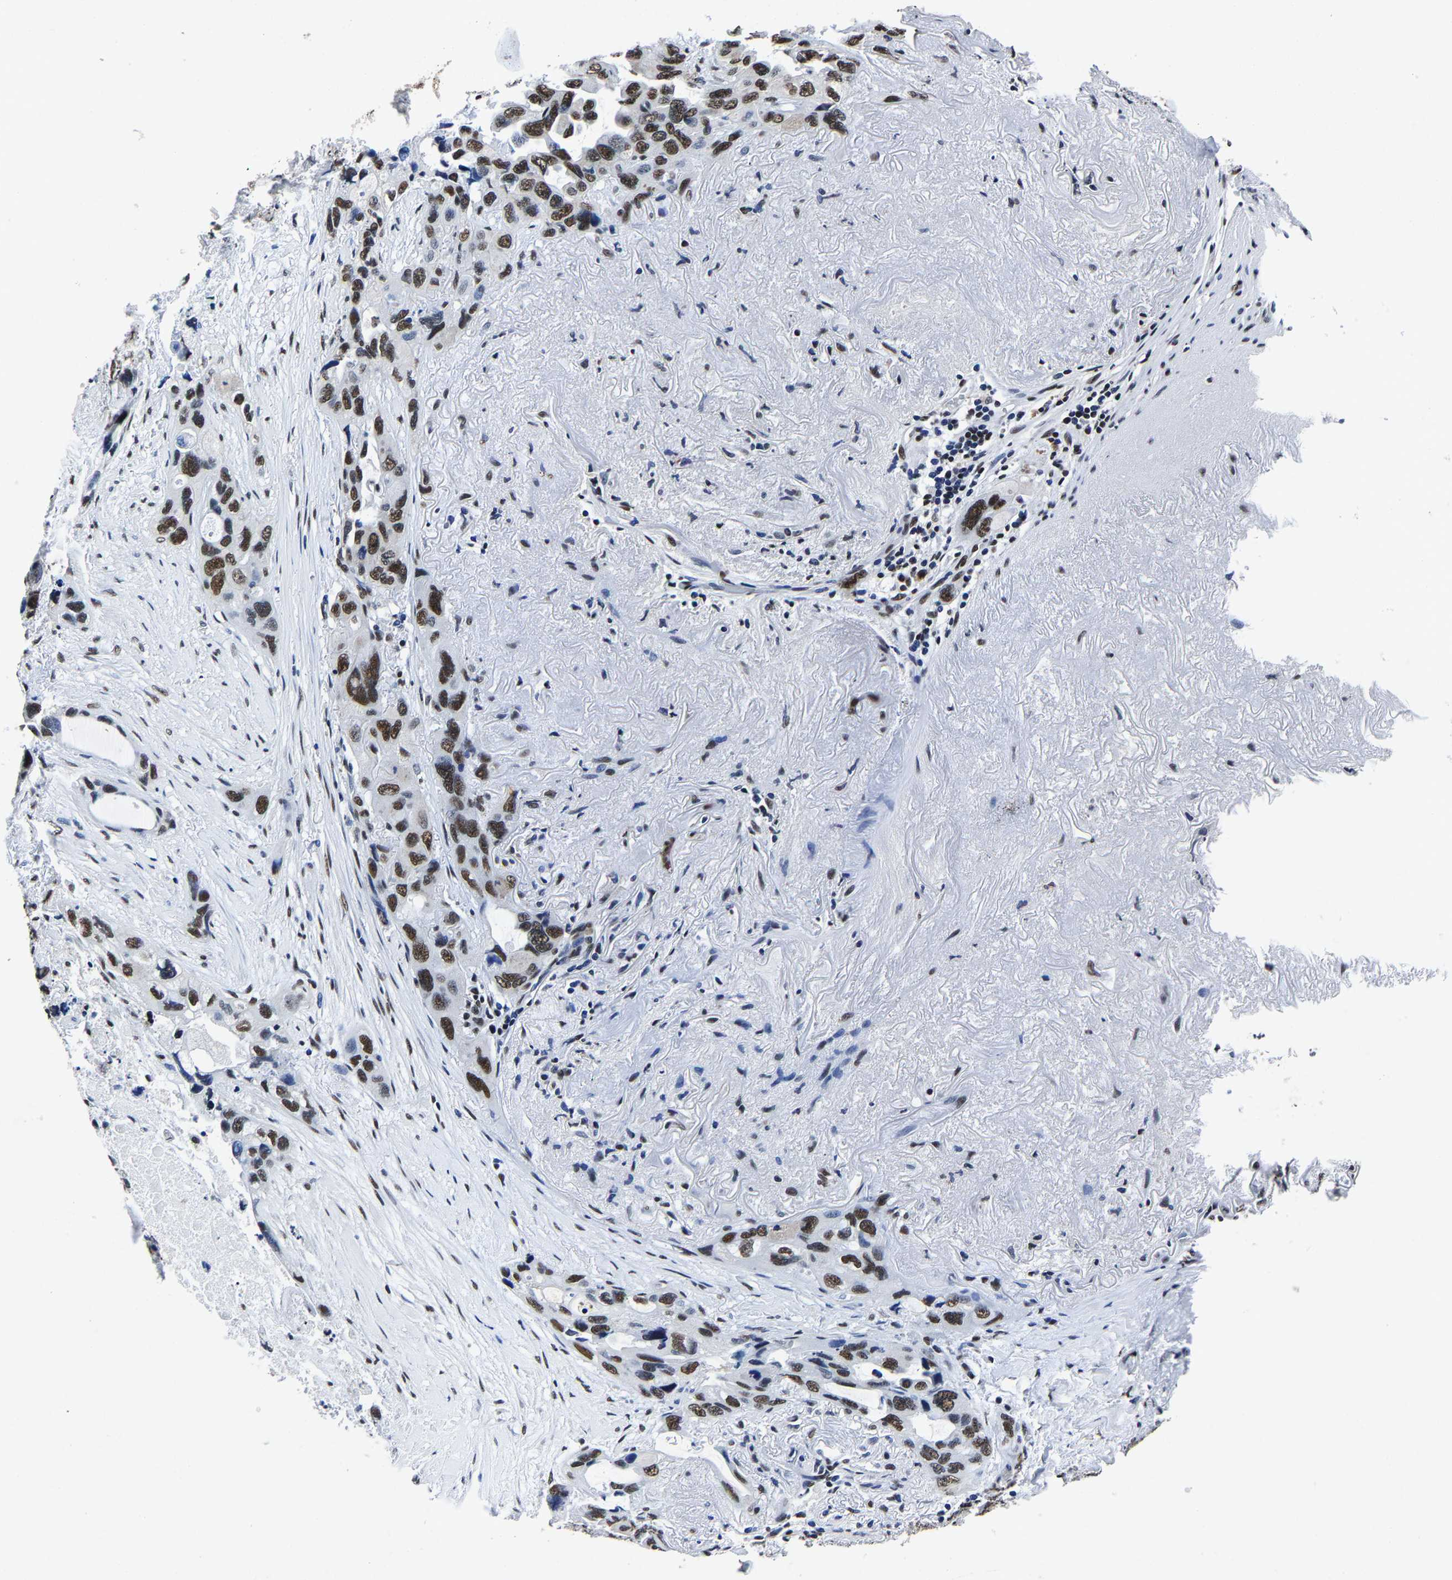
{"staining": {"intensity": "strong", "quantity": ">75%", "location": "nuclear"}, "tissue": "lung cancer", "cell_type": "Tumor cells", "image_type": "cancer", "snomed": [{"axis": "morphology", "description": "Squamous cell carcinoma, NOS"}, {"axis": "topography", "description": "Lung"}], "caption": "Protein staining of squamous cell carcinoma (lung) tissue exhibits strong nuclear positivity in approximately >75% of tumor cells.", "gene": "RBM45", "patient": {"sex": "female", "age": 73}}